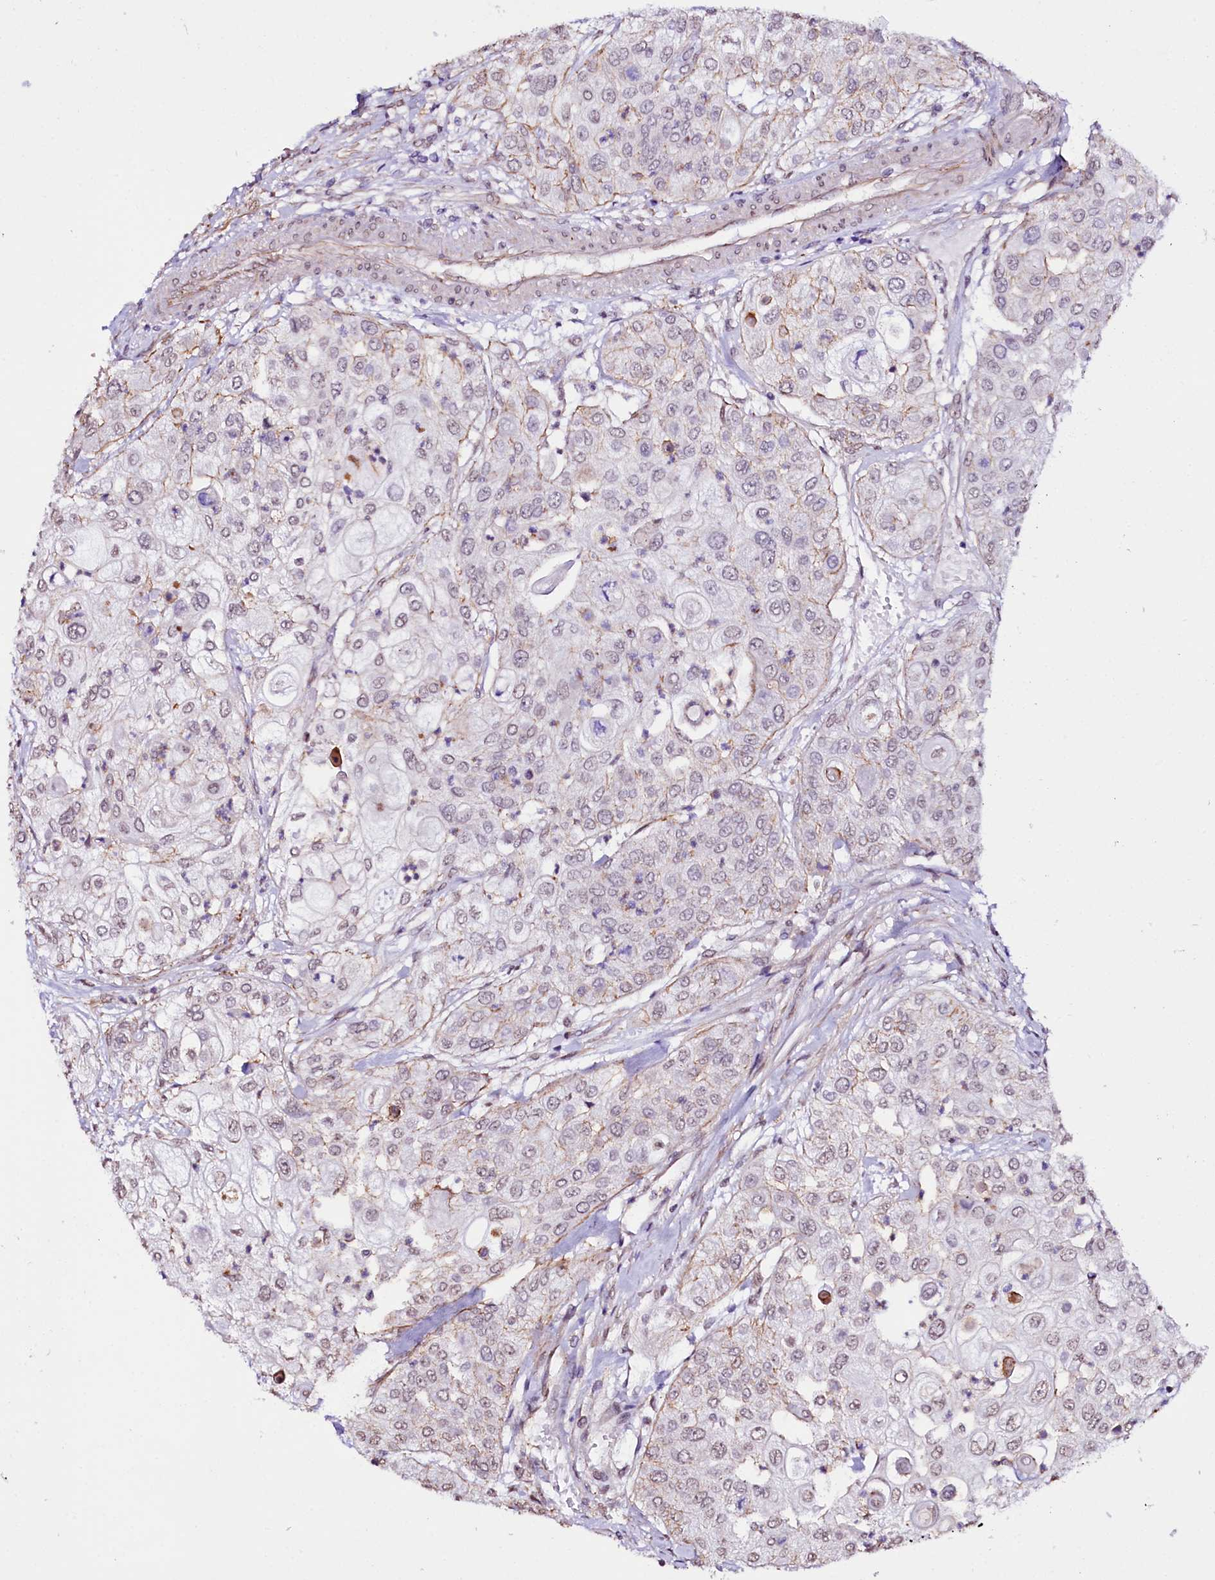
{"staining": {"intensity": "weak", "quantity": "<25%", "location": "cytoplasmic/membranous"}, "tissue": "urothelial cancer", "cell_type": "Tumor cells", "image_type": "cancer", "snomed": [{"axis": "morphology", "description": "Urothelial carcinoma, High grade"}, {"axis": "topography", "description": "Urinary bladder"}], "caption": "Immunohistochemistry of high-grade urothelial carcinoma exhibits no staining in tumor cells.", "gene": "ST7", "patient": {"sex": "female", "age": 79}}